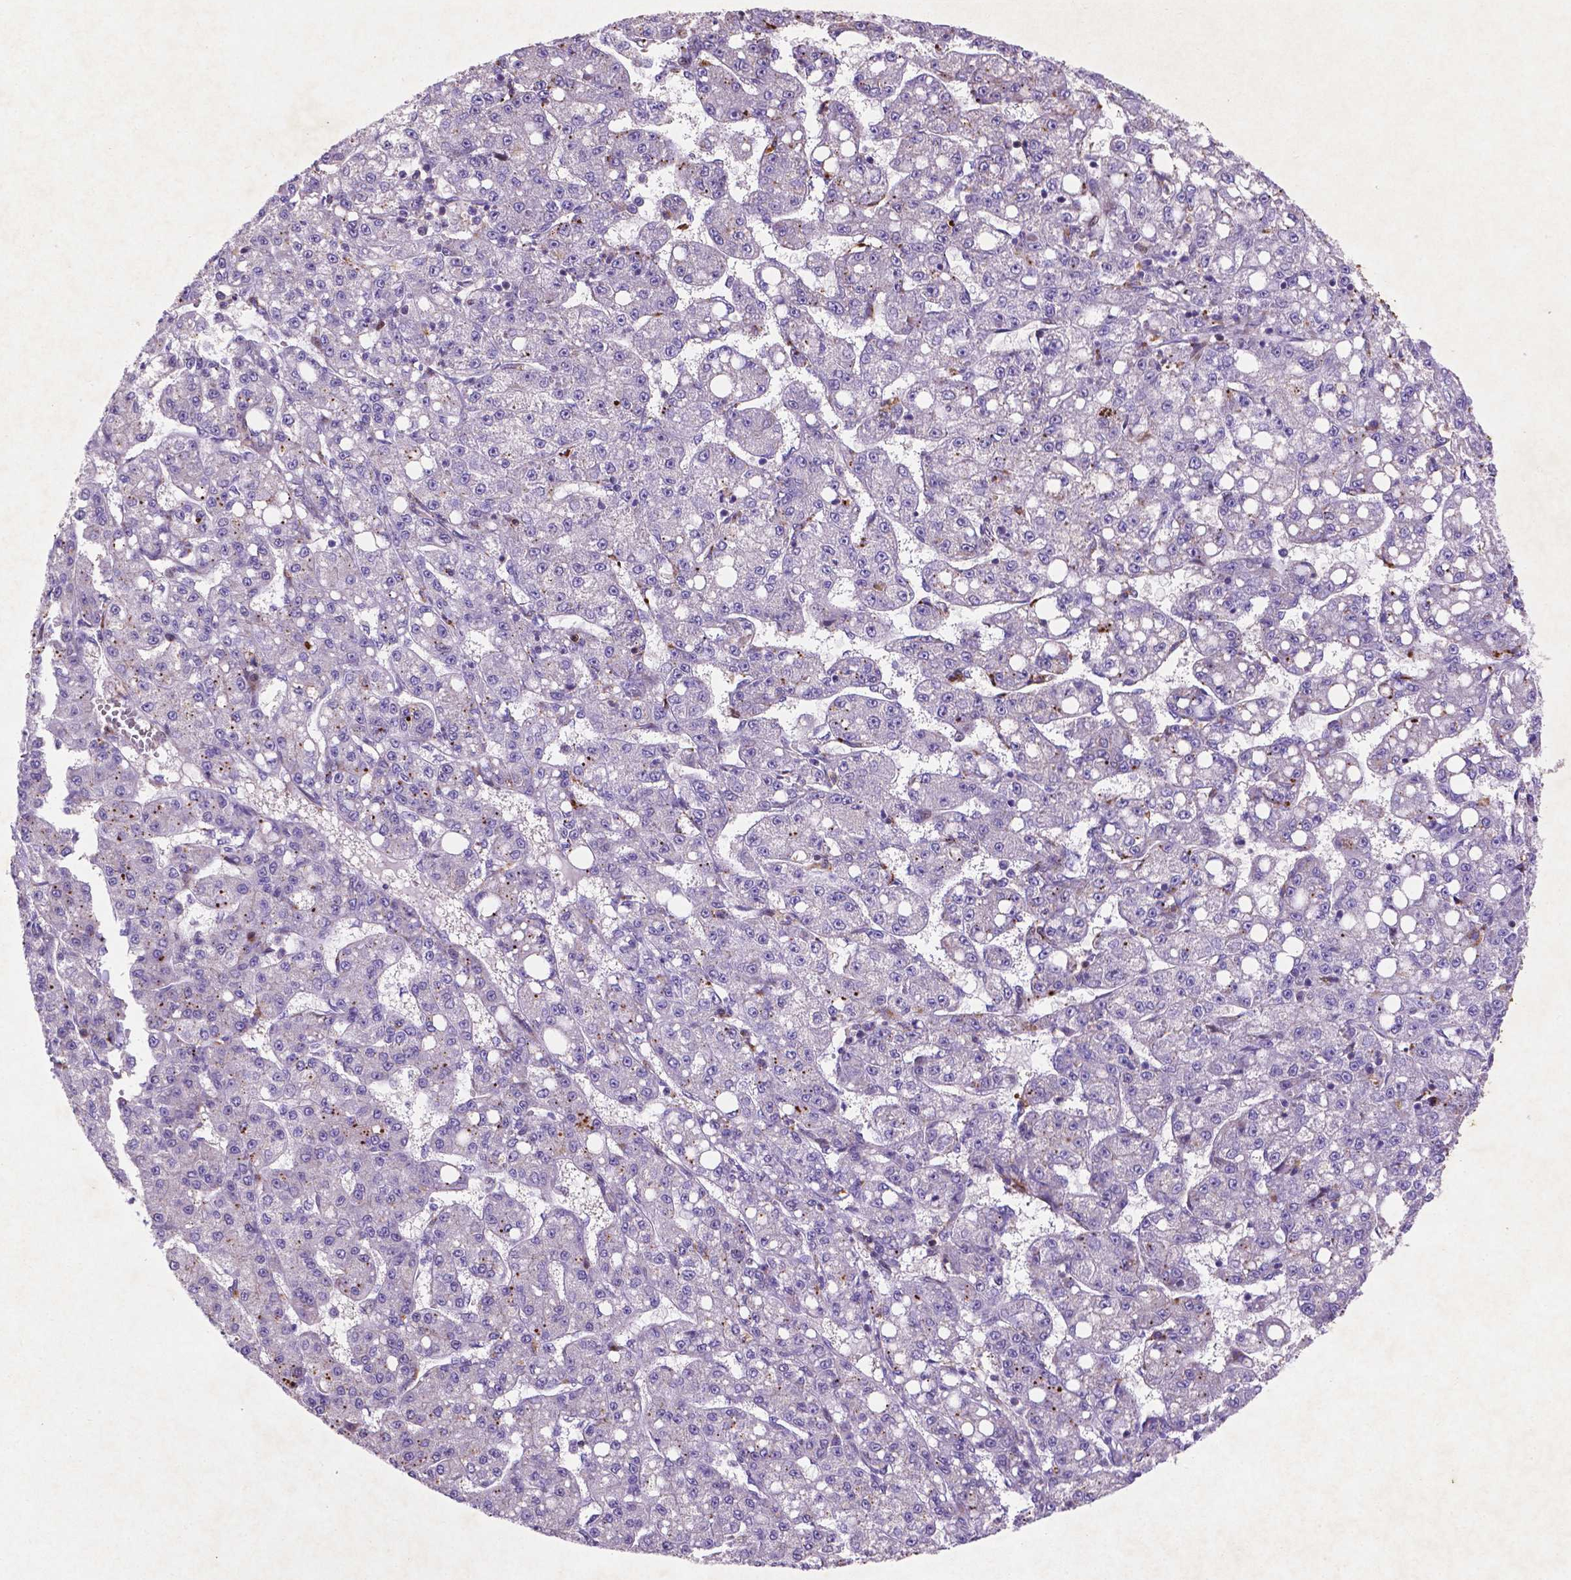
{"staining": {"intensity": "negative", "quantity": "none", "location": "none"}, "tissue": "liver cancer", "cell_type": "Tumor cells", "image_type": "cancer", "snomed": [{"axis": "morphology", "description": "Carcinoma, Hepatocellular, NOS"}, {"axis": "topography", "description": "Liver"}], "caption": "High magnification brightfield microscopy of hepatocellular carcinoma (liver) stained with DAB (brown) and counterstained with hematoxylin (blue): tumor cells show no significant expression.", "gene": "TM4SF20", "patient": {"sex": "female", "age": 65}}